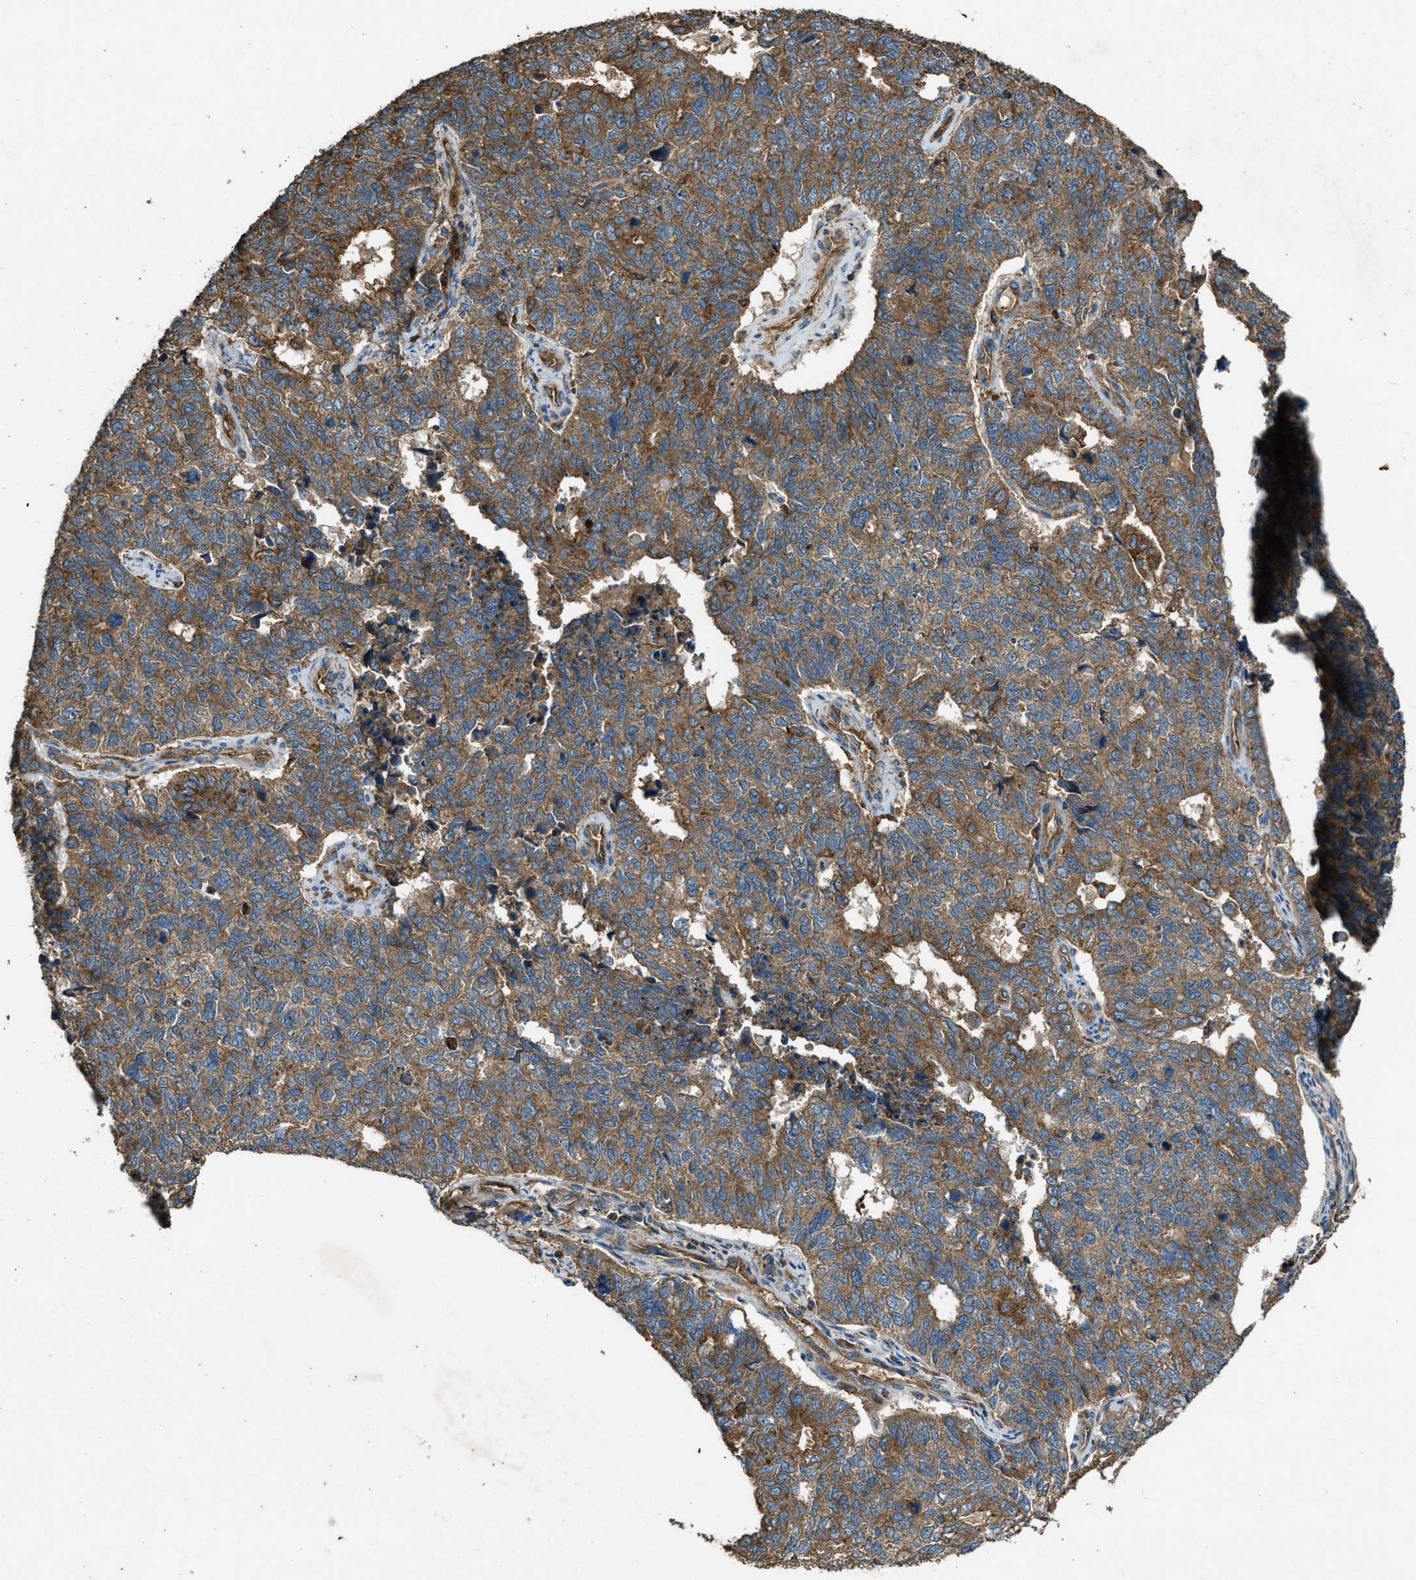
{"staining": {"intensity": "moderate", "quantity": ">75%", "location": "cytoplasmic/membranous"}, "tissue": "cervical cancer", "cell_type": "Tumor cells", "image_type": "cancer", "snomed": [{"axis": "morphology", "description": "Squamous cell carcinoma, NOS"}, {"axis": "topography", "description": "Cervix"}], "caption": "Immunohistochemistry of squamous cell carcinoma (cervical) displays medium levels of moderate cytoplasmic/membranous positivity in approximately >75% of tumor cells.", "gene": "MAP3K8", "patient": {"sex": "female", "age": 63}}